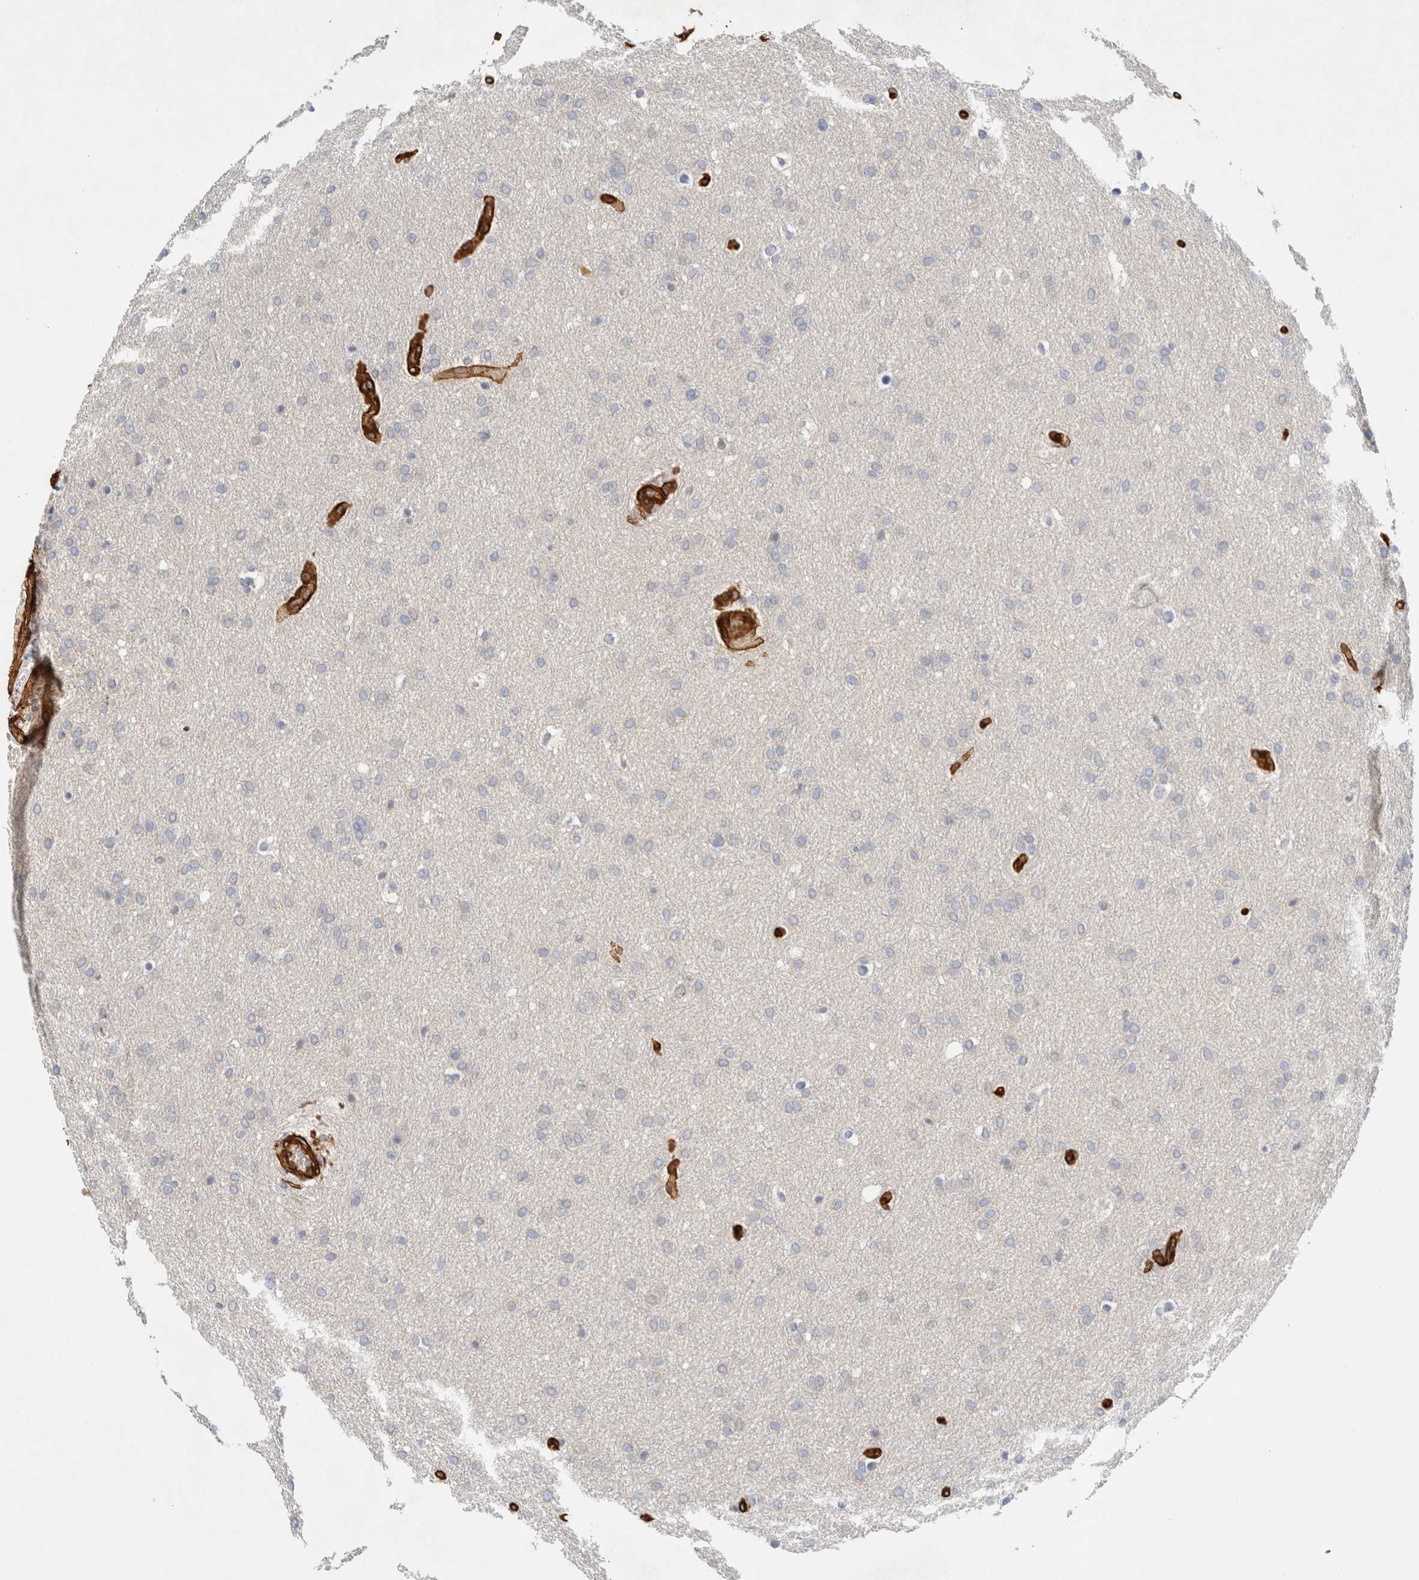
{"staining": {"intensity": "negative", "quantity": "none", "location": "none"}, "tissue": "glioma", "cell_type": "Tumor cells", "image_type": "cancer", "snomed": [{"axis": "morphology", "description": "Glioma, malignant, Low grade"}, {"axis": "topography", "description": "Brain"}], "caption": "The photomicrograph displays no staining of tumor cells in glioma. (DAB IHC with hematoxylin counter stain).", "gene": "JMJD4", "patient": {"sex": "female", "age": 37}}